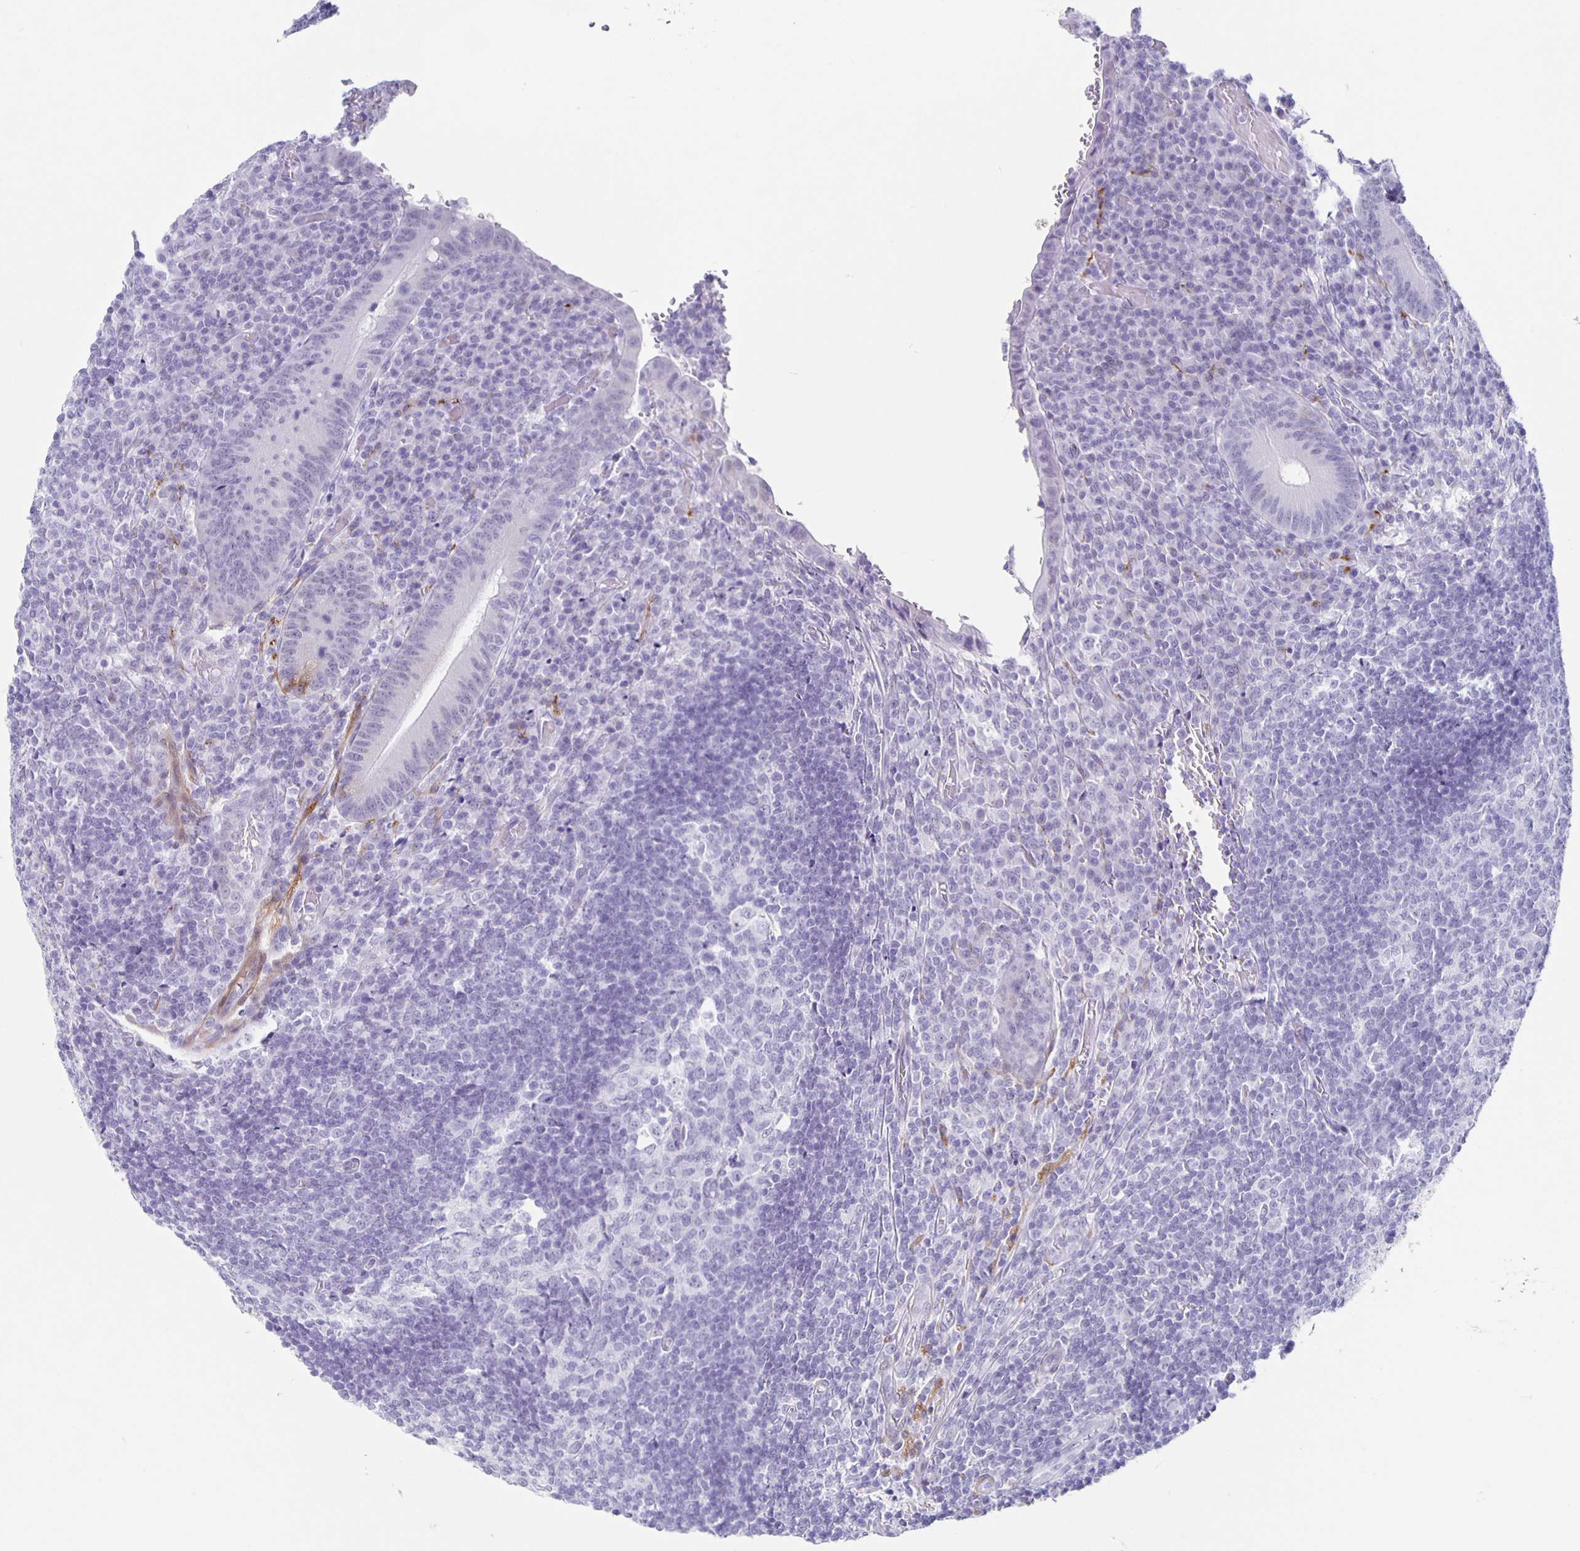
{"staining": {"intensity": "negative", "quantity": "none", "location": "none"}, "tissue": "appendix", "cell_type": "Glandular cells", "image_type": "normal", "snomed": [{"axis": "morphology", "description": "Normal tissue, NOS"}, {"axis": "topography", "description": "Appendix"}], "caption": "This is a histopathology image of immunohistochemistry (IHC) staining of benign appendix, which shows no positivity in glandular cells.", "gene": "TPPP", "patient": {"sex": "male", "age": 18}}